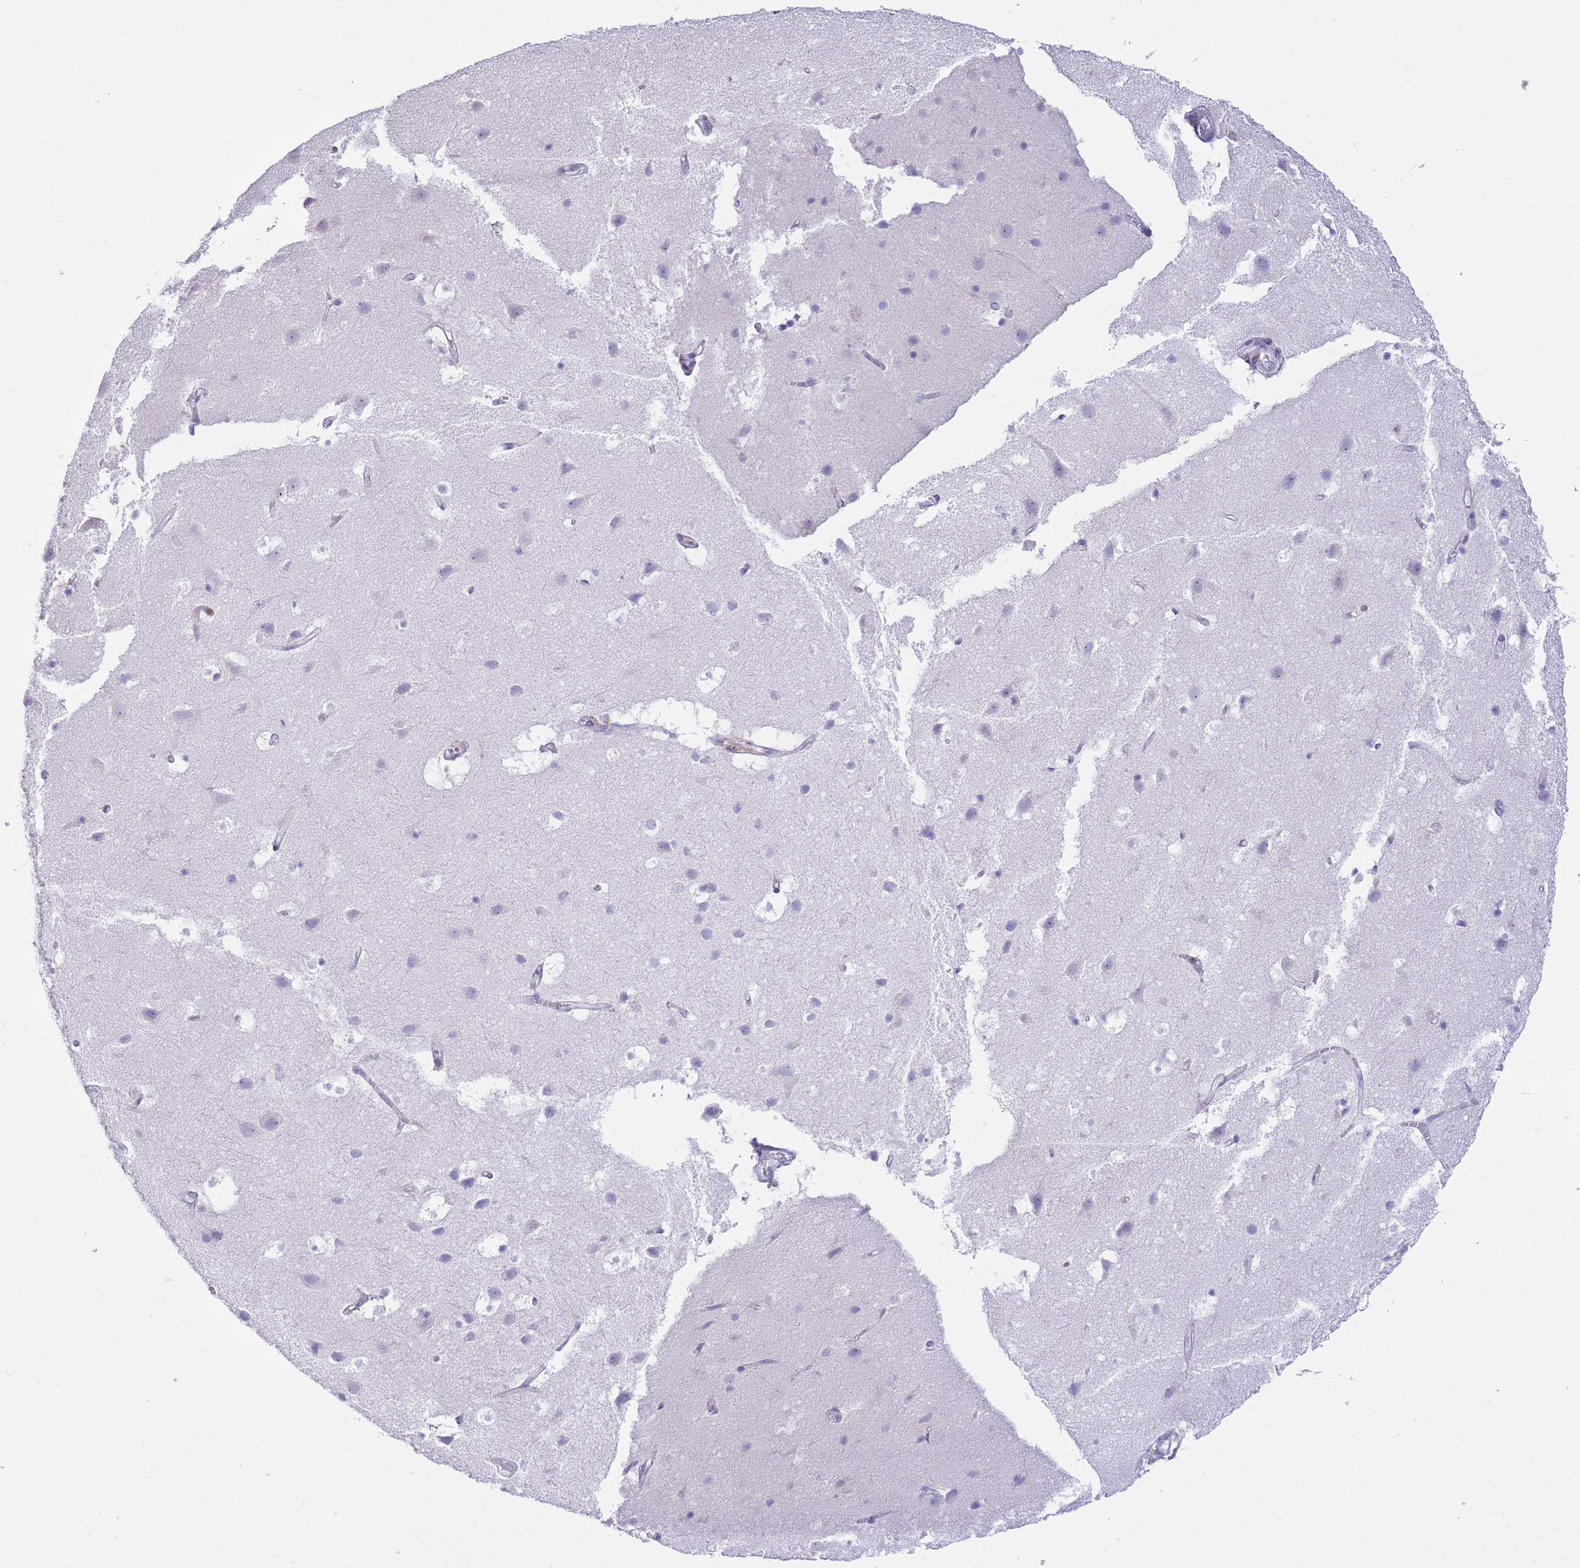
{"staining": {"intensity": "negative", "quantity": "none", "location": "none"}, "tissue": "cerebral cortex", "cell_type": "Endothelial cells", "image_type": "normal", "snomed": [{"axis": "morphology", "description": "Normal tissue, NOS"}, {"axis": "topography", "description": "Cerebral cortex"}], "caption": "IHC histopathology image of normal human cerebral cortex stained for a protein (brown), which exhibits no positivity in endothelial cells.", "gene": "PPP1R17", "patient": {"sex": "male", "age": 54}}